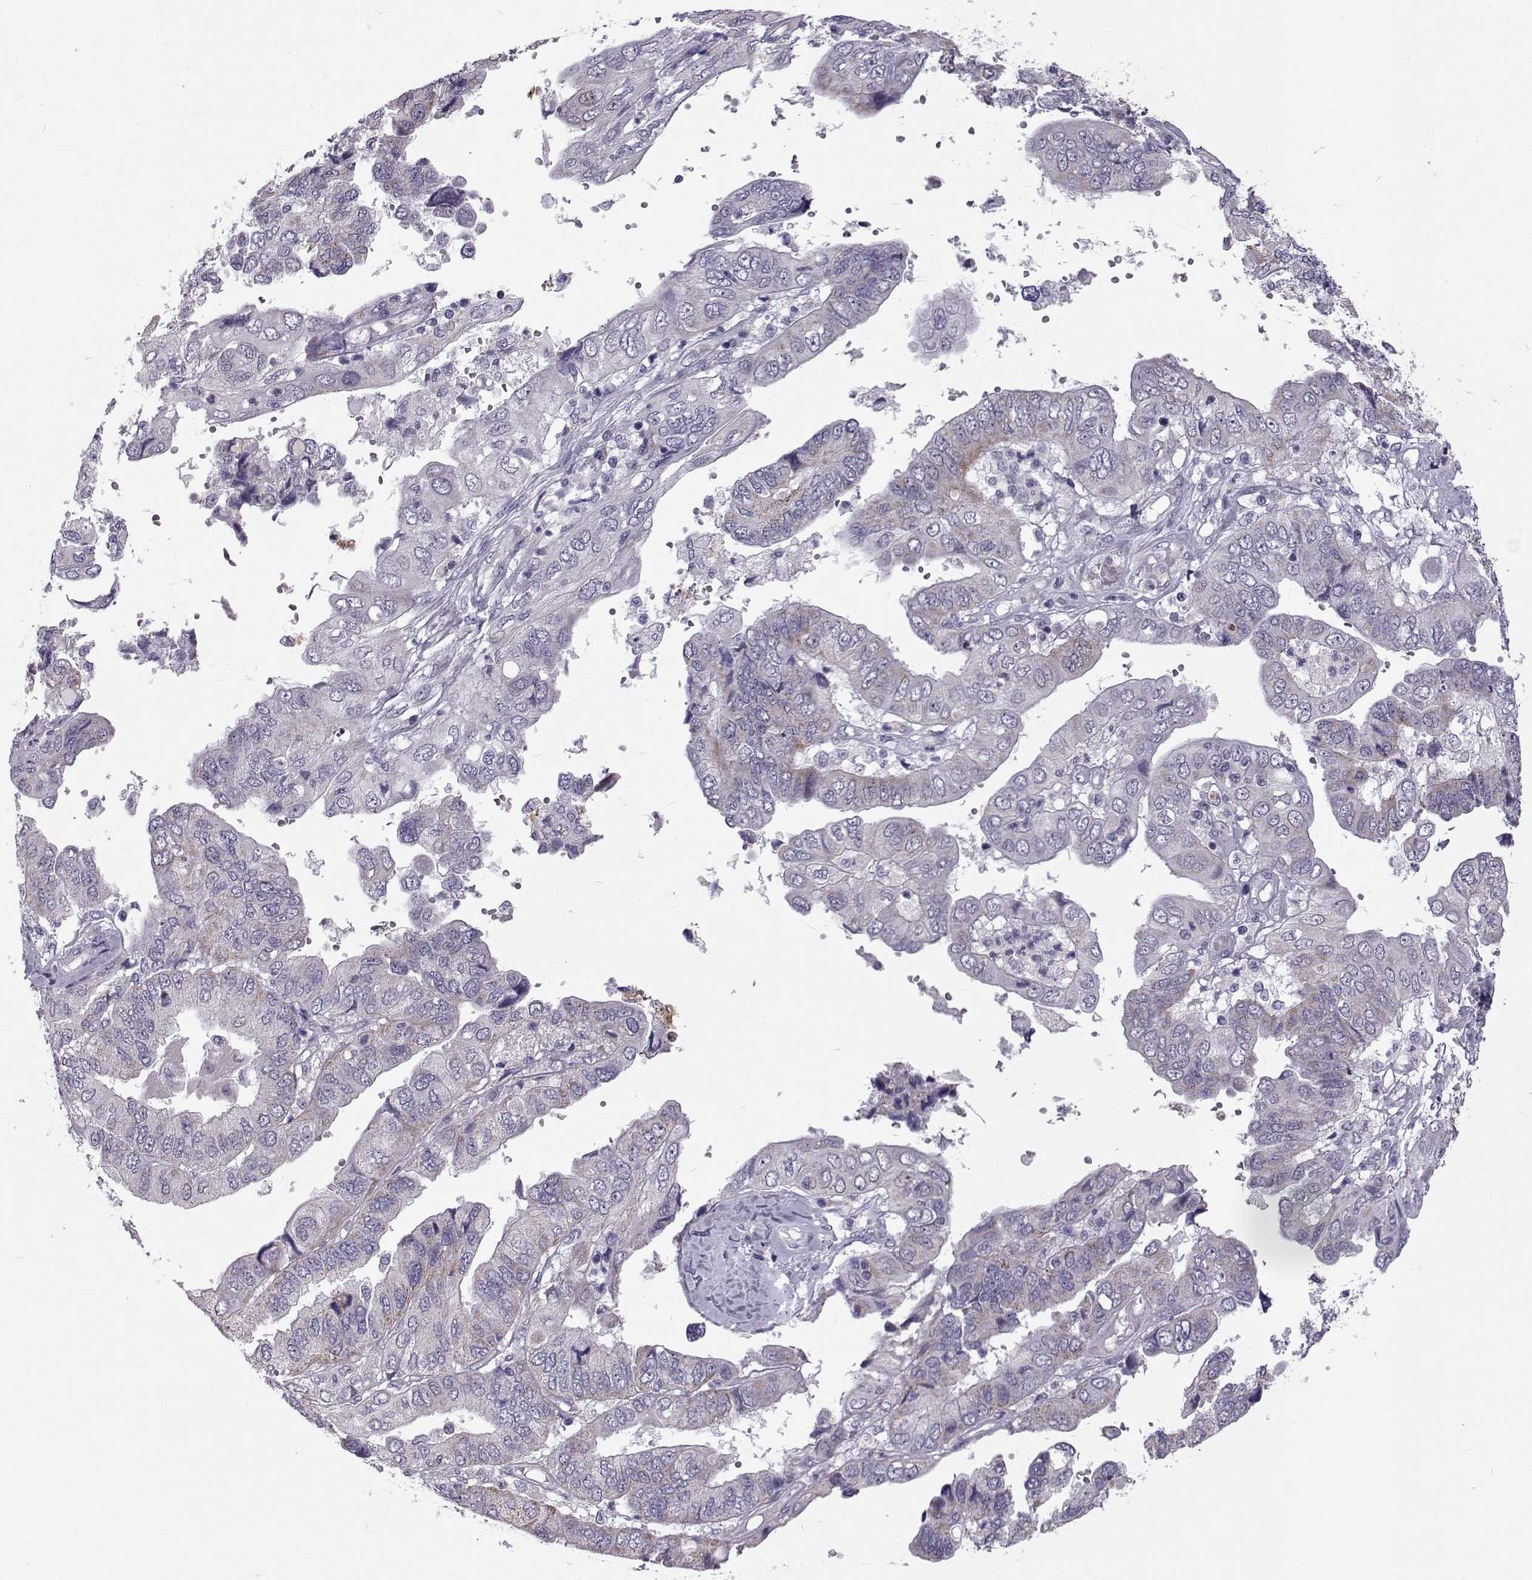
{"staining": {"intensity": "negative", "quantity": "none", "location": "none"}, "tissue": "ovarian cancer", "cell_type": "Tumor cells", "image_type": "cancer", "snomed": [{"axis": "morphology", "description": "Cystadenocarcinoma, serous, NOS"}, {"axis": "topography", "description": "Ovary"}], "caption": "Protein analysis of serous cystadenocarcinoma (ovarian) reveals no significant positivity in tumor cells.", "gene": "CLN6", "patient": {"sex": "female", "age": 79}}